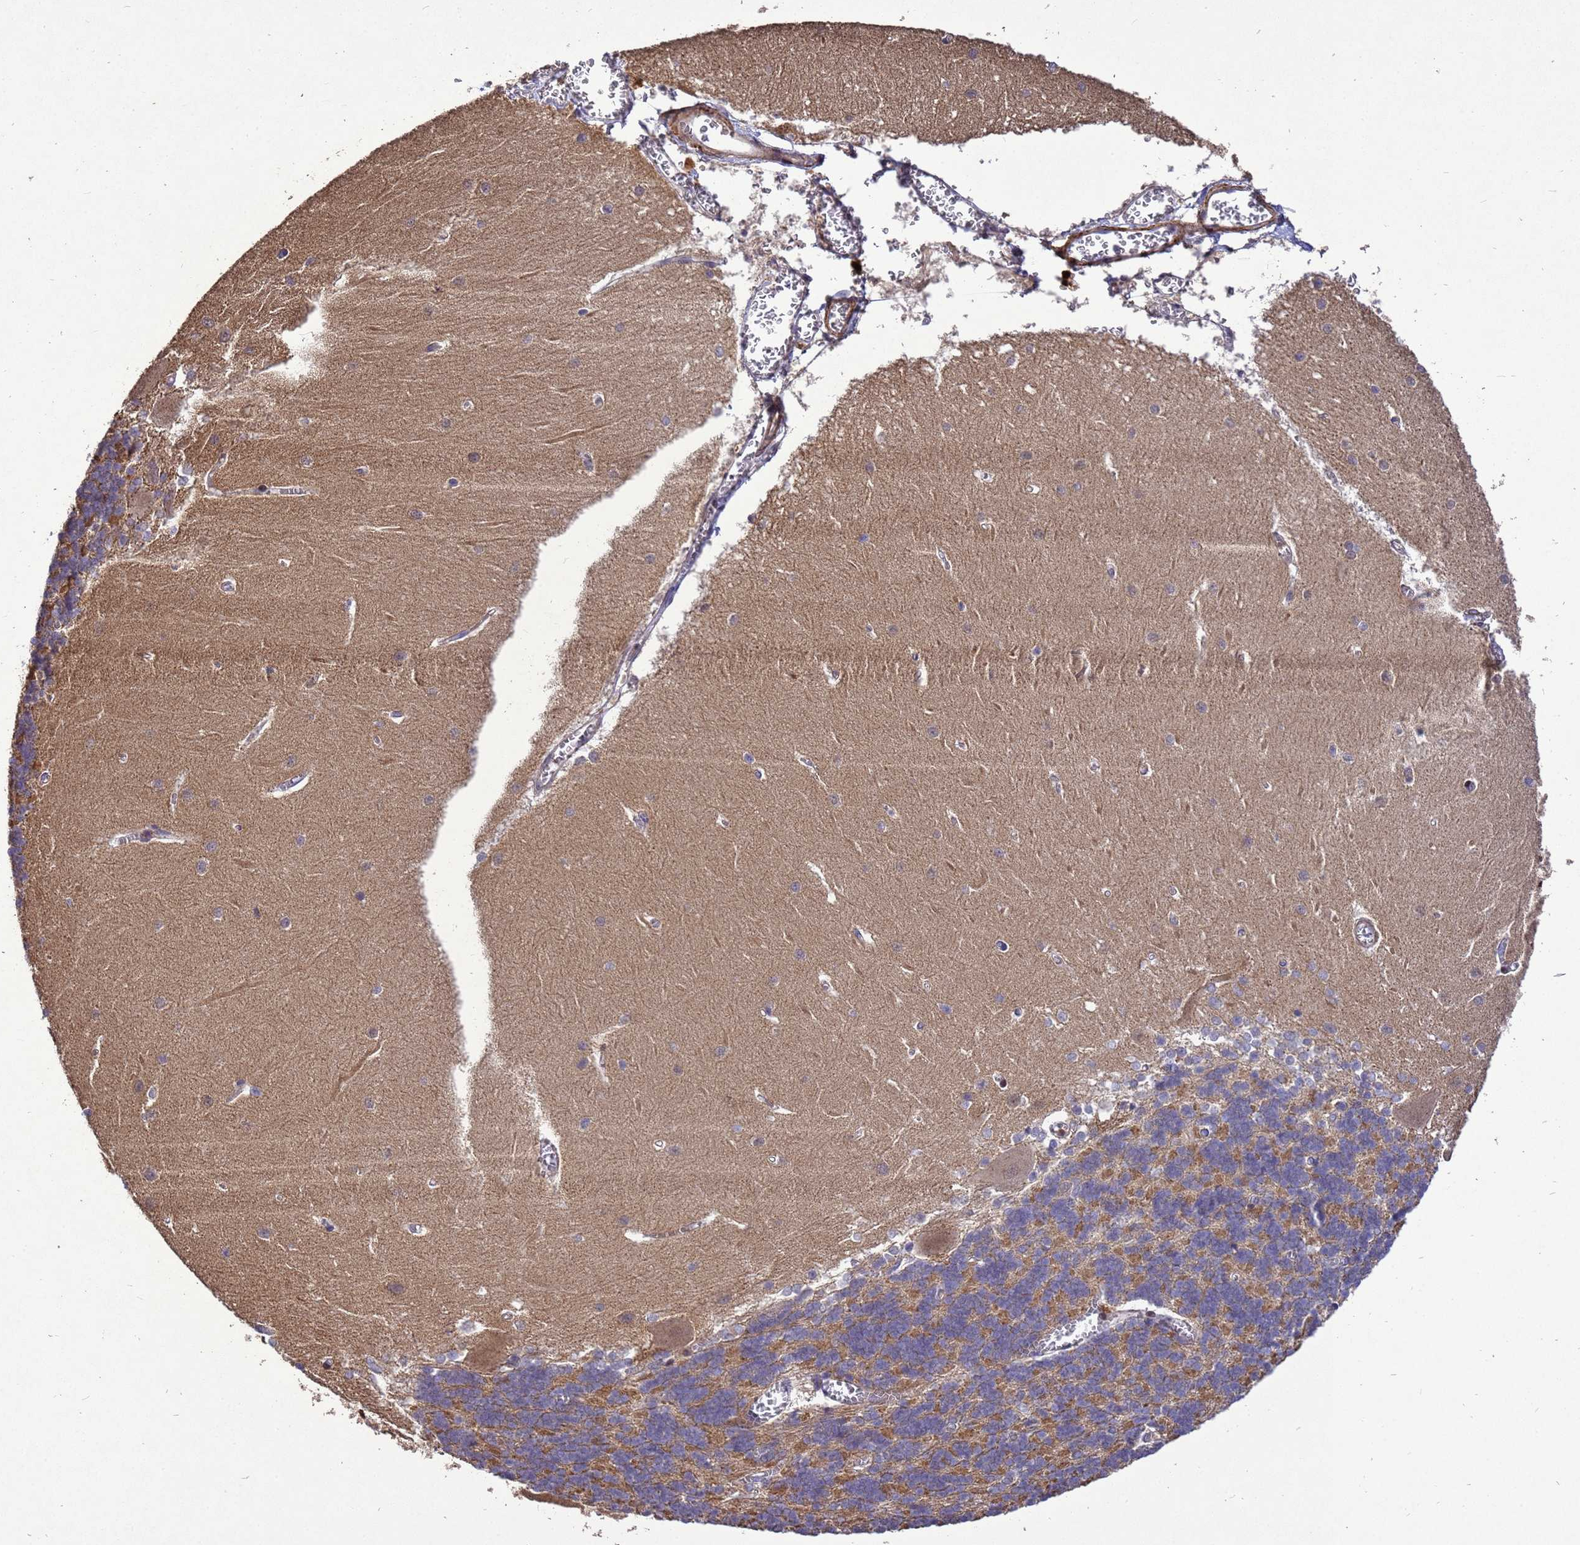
{"staining": {"intensity": "moderate", "quantity": "25%-75%", "location": "cytoplasmic/membranous"}, "tissue": "cerebellum", "cell_type": "Cells in granular layer", "image_type": "normal", "snomed": [{"axis": "morphology", "description": "Normal tissue, NOS"}, {"axis": "topography", "description": "Cerebellum"}], "caption": "IHC histopathology image of unremarkable cerebellum stained for a protein (brown), which demonstrates medium levels of moderate cytoplasmic/membranous staining in about 25%-75% of cells in granular layer.", "gene": "RSPRY1", "patient": {"sex": "male", "age": 37}}